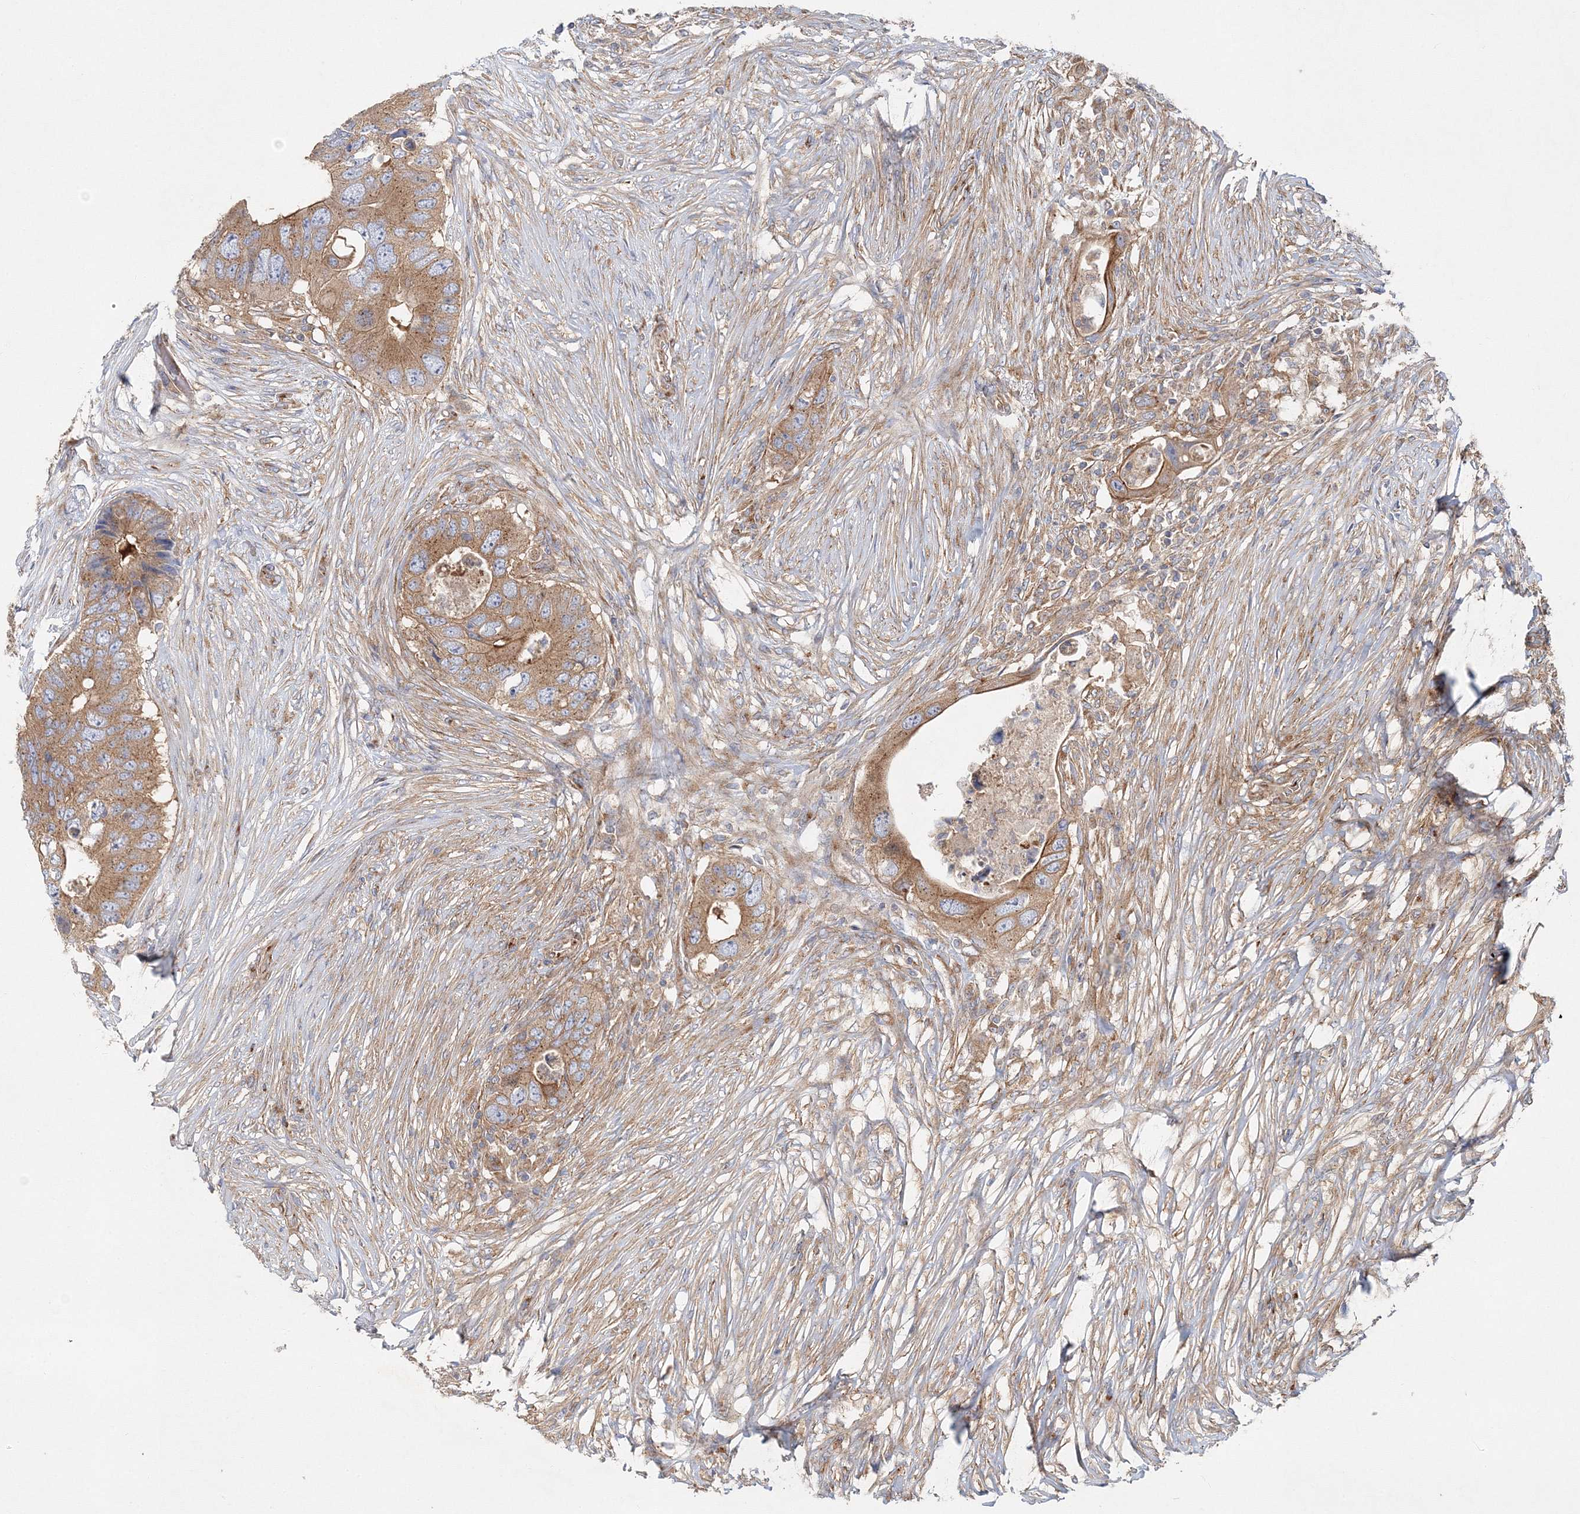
{"staining": {"intensity": "moderate", "quantity": ">75%", "location": "cytoplasmic/membranous"}, "tissue": "colorectal cancer", "cell_type": "Tumor cells", "image_type": "cancer", "snomed": [{"axis": "morphology", "description": "Adenocarcinoma, NOS"}, {"axis": "topography", "description": "Colon"}], "caption": "A brown stain shows moderate cytoplasmic/membranous staining of a protein in colorectal cancer (adenocarcinoma) tumor cells. (Brightfield microscopy of DAB IHC at high magnification).", "gene": "SEC23IP", "patient": {"sex": "male", "age": 71}}